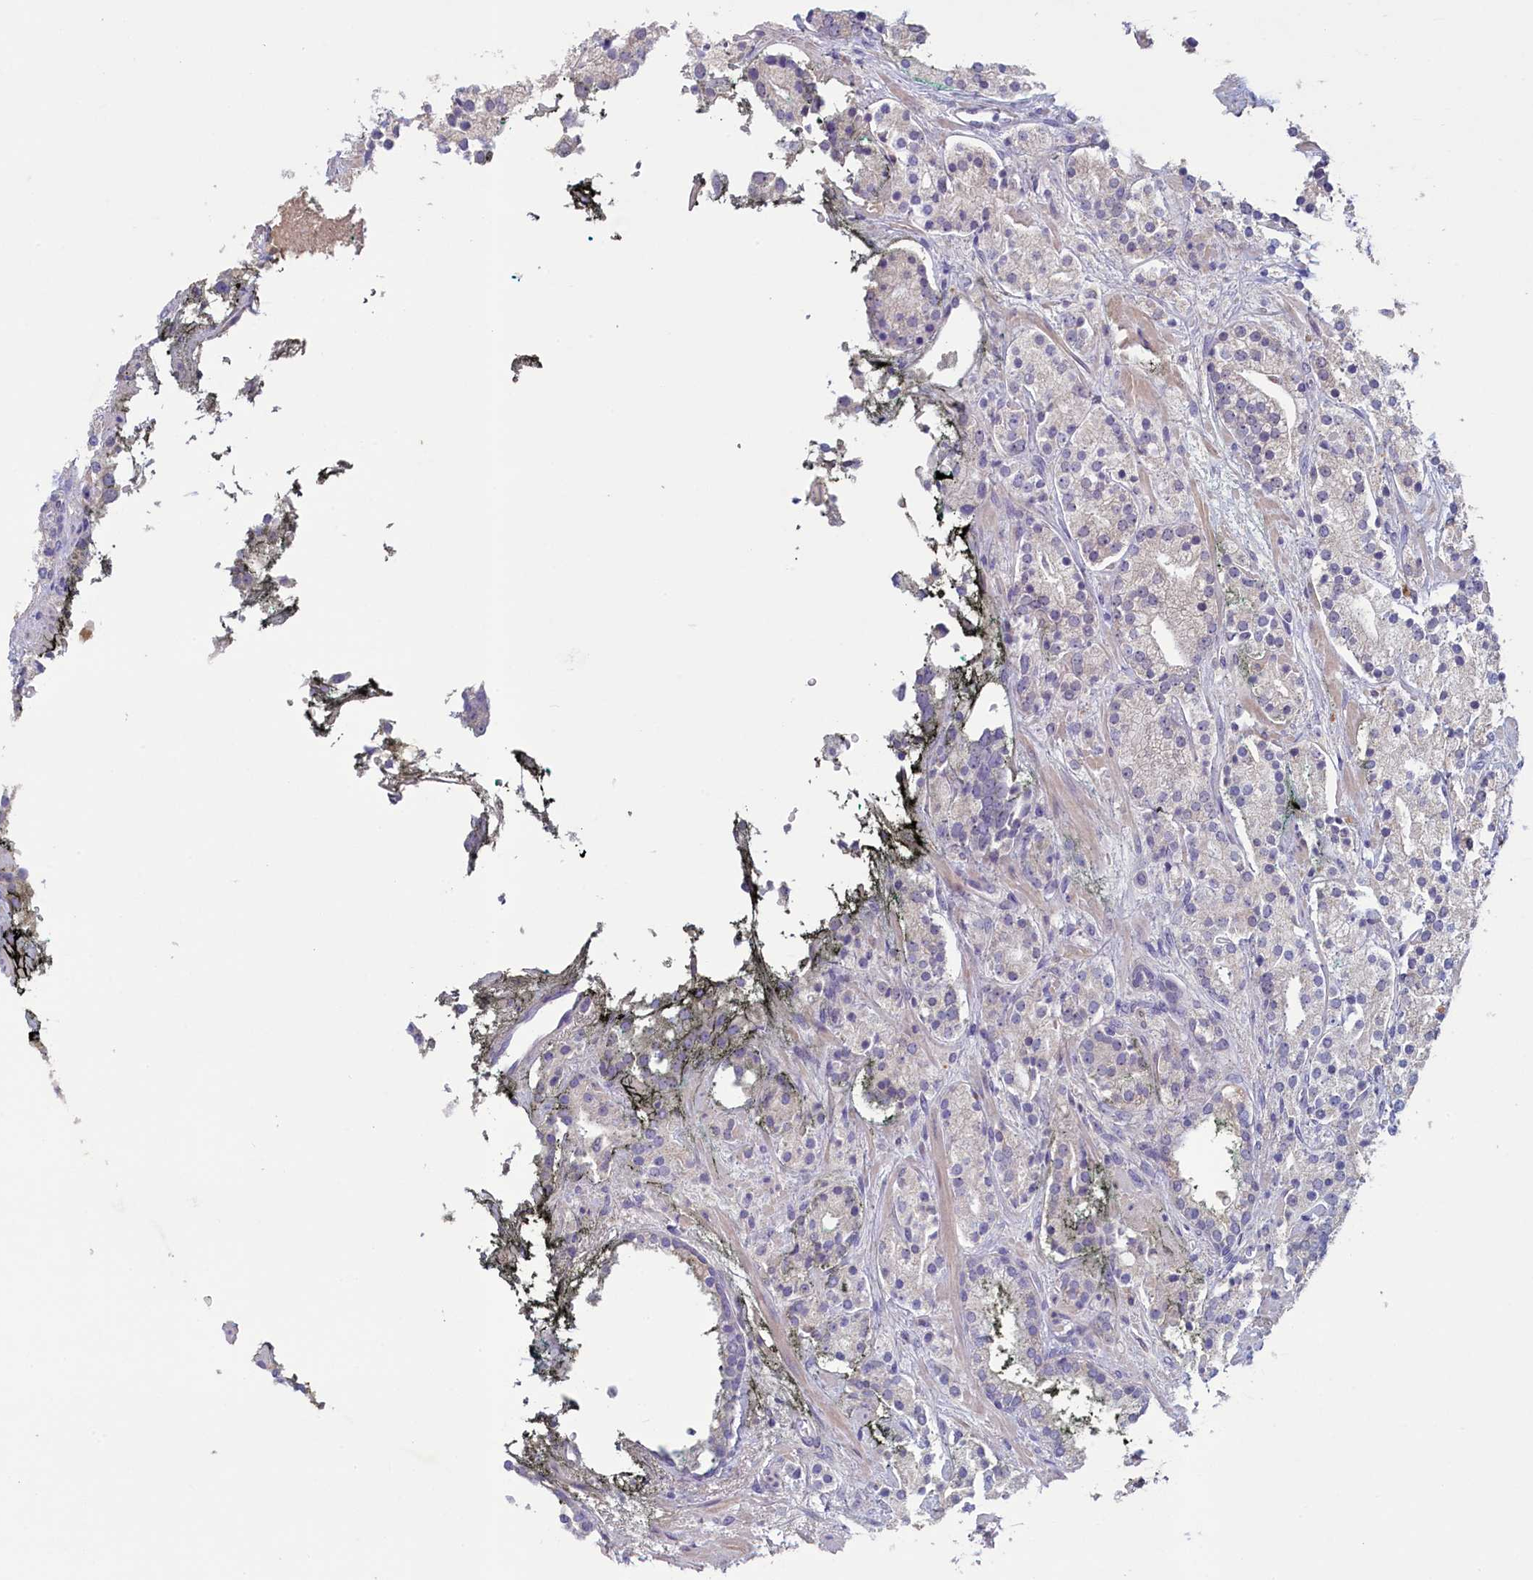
{"staining": {"intensity": "negative", "quantity": "none", "location": "none"}, "tissue": "prostate cancer", "cell_type": "Tumor cells", "image_type": "cancer", "snomed": [{"axis": "morphology", "description": "Adenocarcinoma, High grade"}, {"axis": "topography", "description": "Prostate"}], "caption": "This photomicrograph is of prostate cancer stained with IHC to label a protein in brown with the nuclei are counter-stained blue. There is no staining in tumor cells.", "gene": "ATF7IP2", "patient": {"sex": "male", "age": 71}}